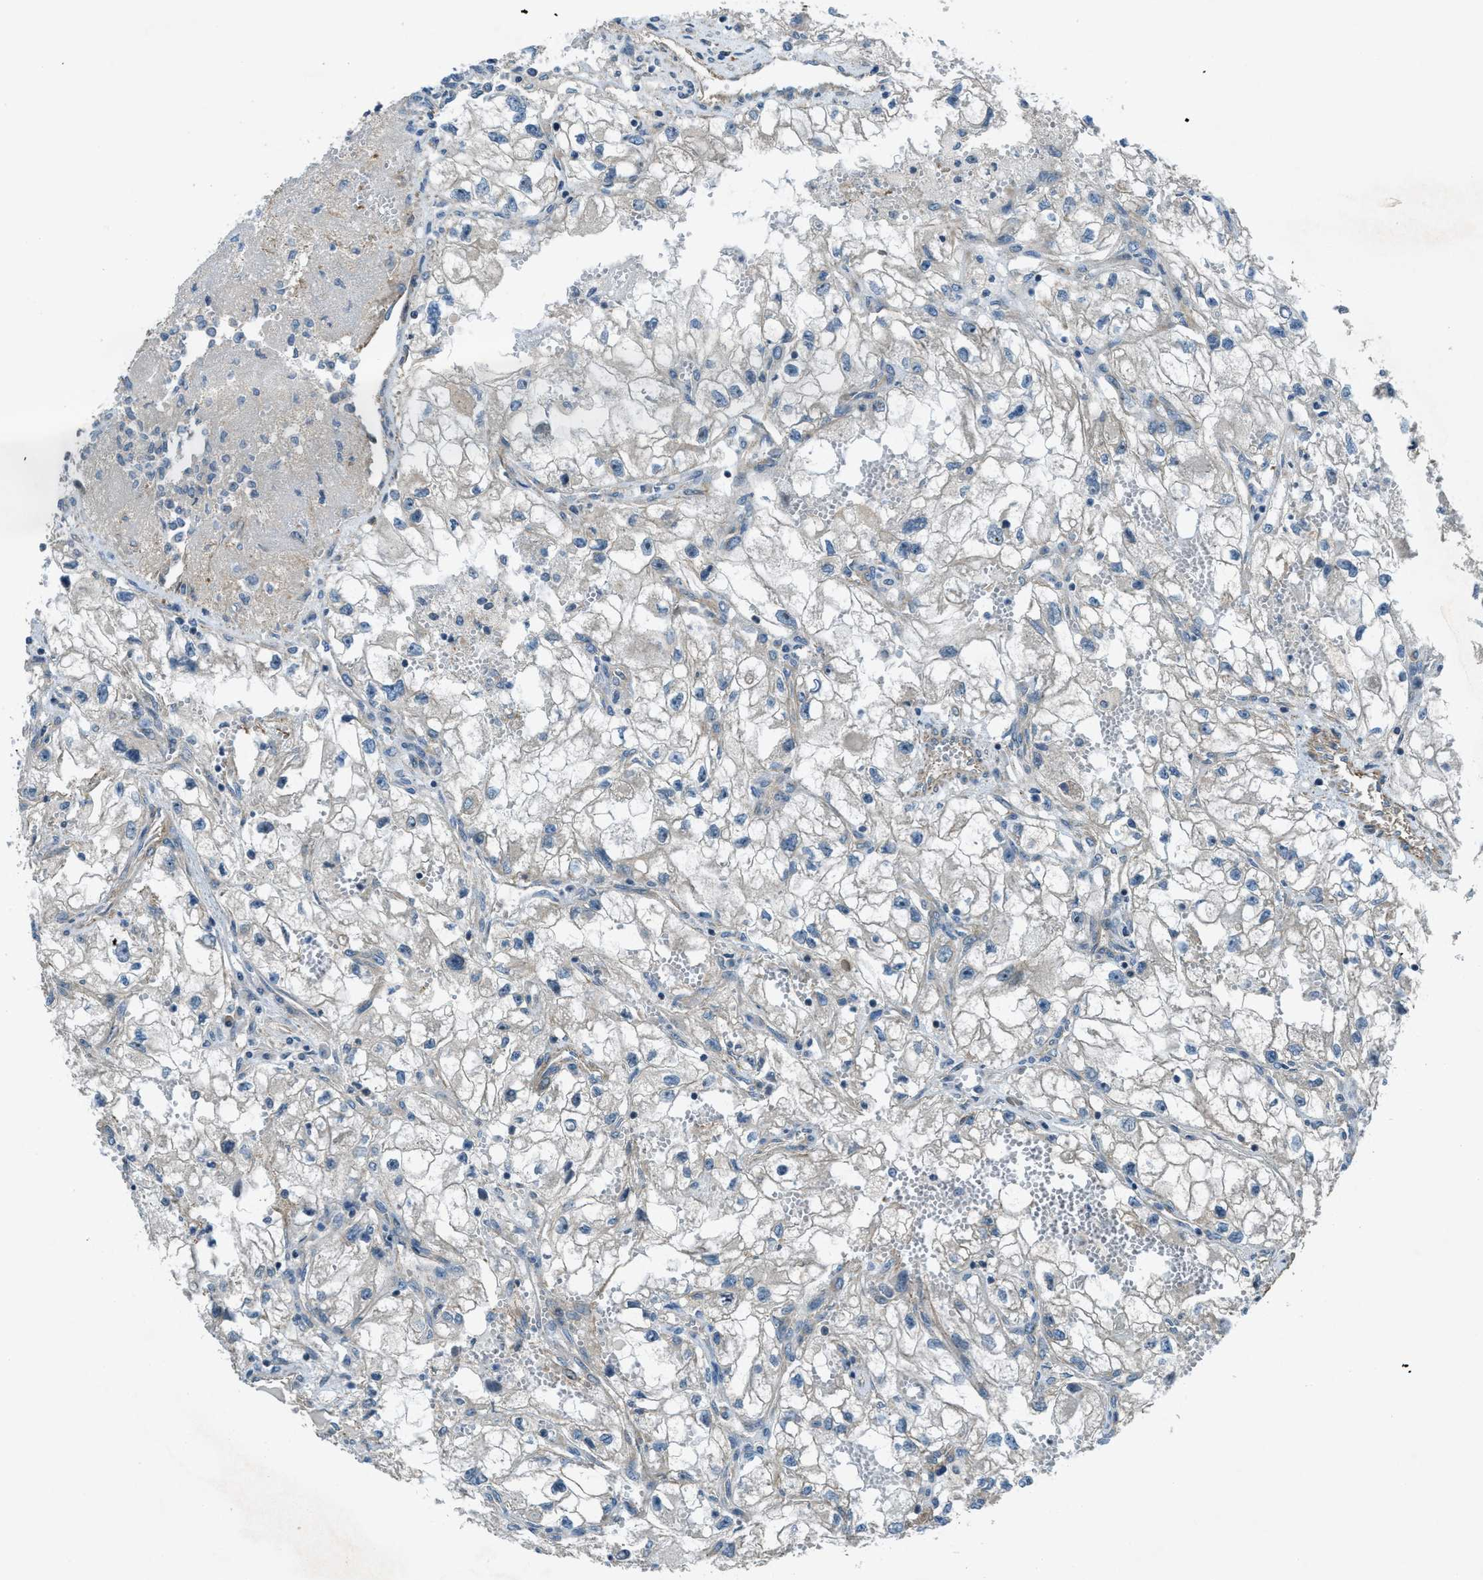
{"staining": {"intensity": "negative", "quantity": "none", "location": "none"}, "tissue": "renal cancer", "cell_type": "Tumor cells", "image_type": "cancer", "snomed": [{"axis": "morphology", "description": "Adenocarcinoma, NOS"}, {"axis": "topography", "description": "Kidney"}], "caption": "Immunohistochemical staining of renal cancer reveals no significant expression in tumor cells.", "gene": "VEZT", "patient": {"sex": "female", "age": 70}}